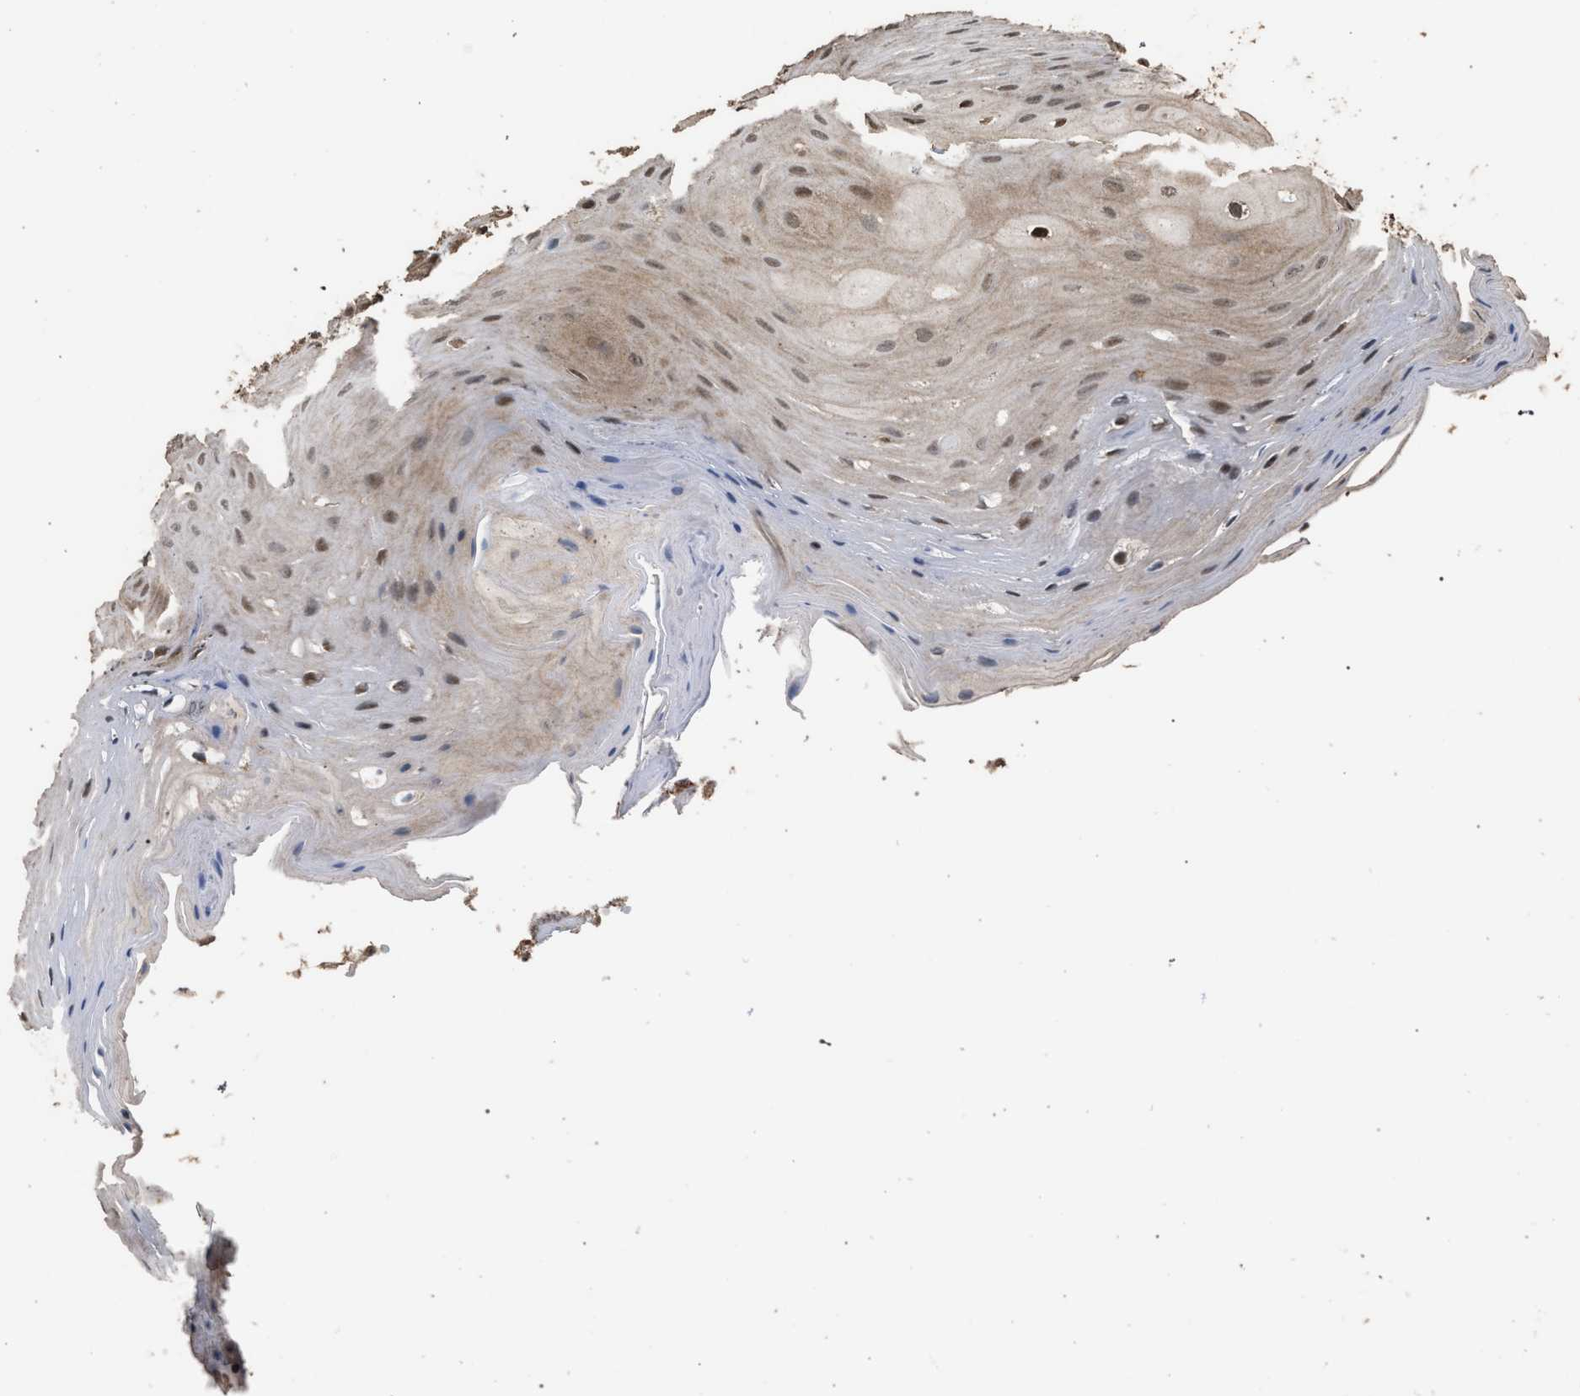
{"staining": {"intensity": "moderate", "quantity": ">75%", "location": "cytoplasmic/membranous"}, "tissue": "oral mucosa", "cell_type": "Squamous epithelial cells", "image_type": "normal", "snomed": [{"axis": "morphology", "description": "Normal tissue, NOS"}, {"axis": "morphology", "description": "Squamous cell carcinoma, NOS"}, {"axis": "topography", "description": "Oral tissue"}, {"axis": "topography", "description": "Head-Neck"}], "caption": "About >75% of squamous epithelial cells in benign human oral mucosa exhibit moderate cytoplasmic/membranous protein expression as visualized by brown immunohistochemical staining.", "gene": "NAA35", "patient": {"sex": "male", "age": 71}}